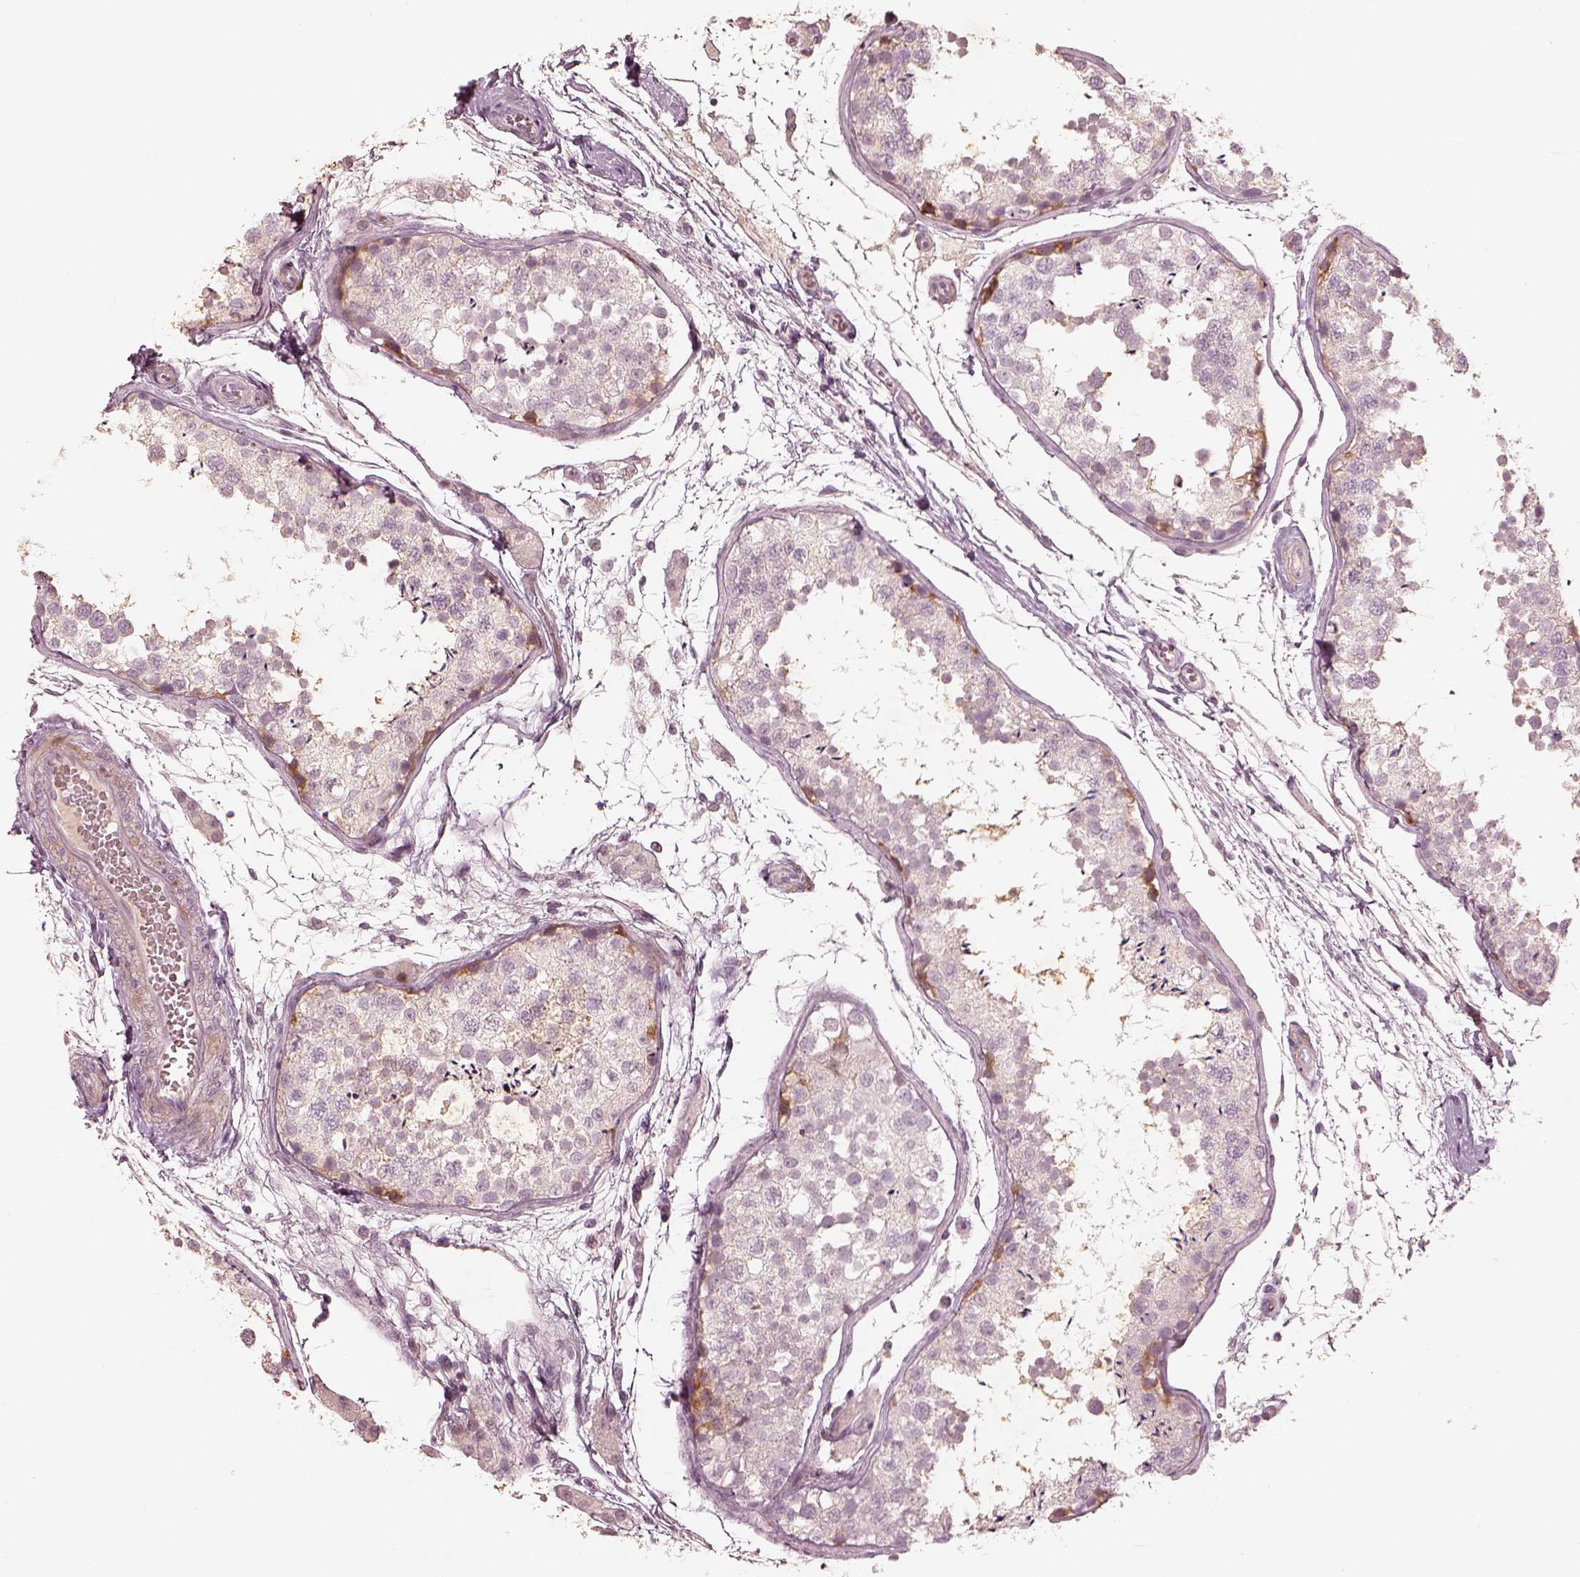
{"staining": {"intensity": "moderate", "quantity": "<25%", "location": "cytoplasmic/membranous"}, "tissue": "testis", "cell_type": "Cells in seminiferous ducts", "image_type": "normal", "snomed": [{"axis": "morphology", "description": "Normal tissue, NOS"}, {"axis": "topography", "description": "Testis"}], "caption": "The immunohistochemical stain highlights moderate cytoplasmic/membranous positivity in cells in seminiferous ducts of unremarkable testis. The staining is performed using DAB (3,3'-diaminobenzidine) brown chromogen to label protein expression. The nuclei are counter-stained blue using hematoxylin.", "gene": "MADCAM1", "patient": {"sex": "male", "age": 29}}